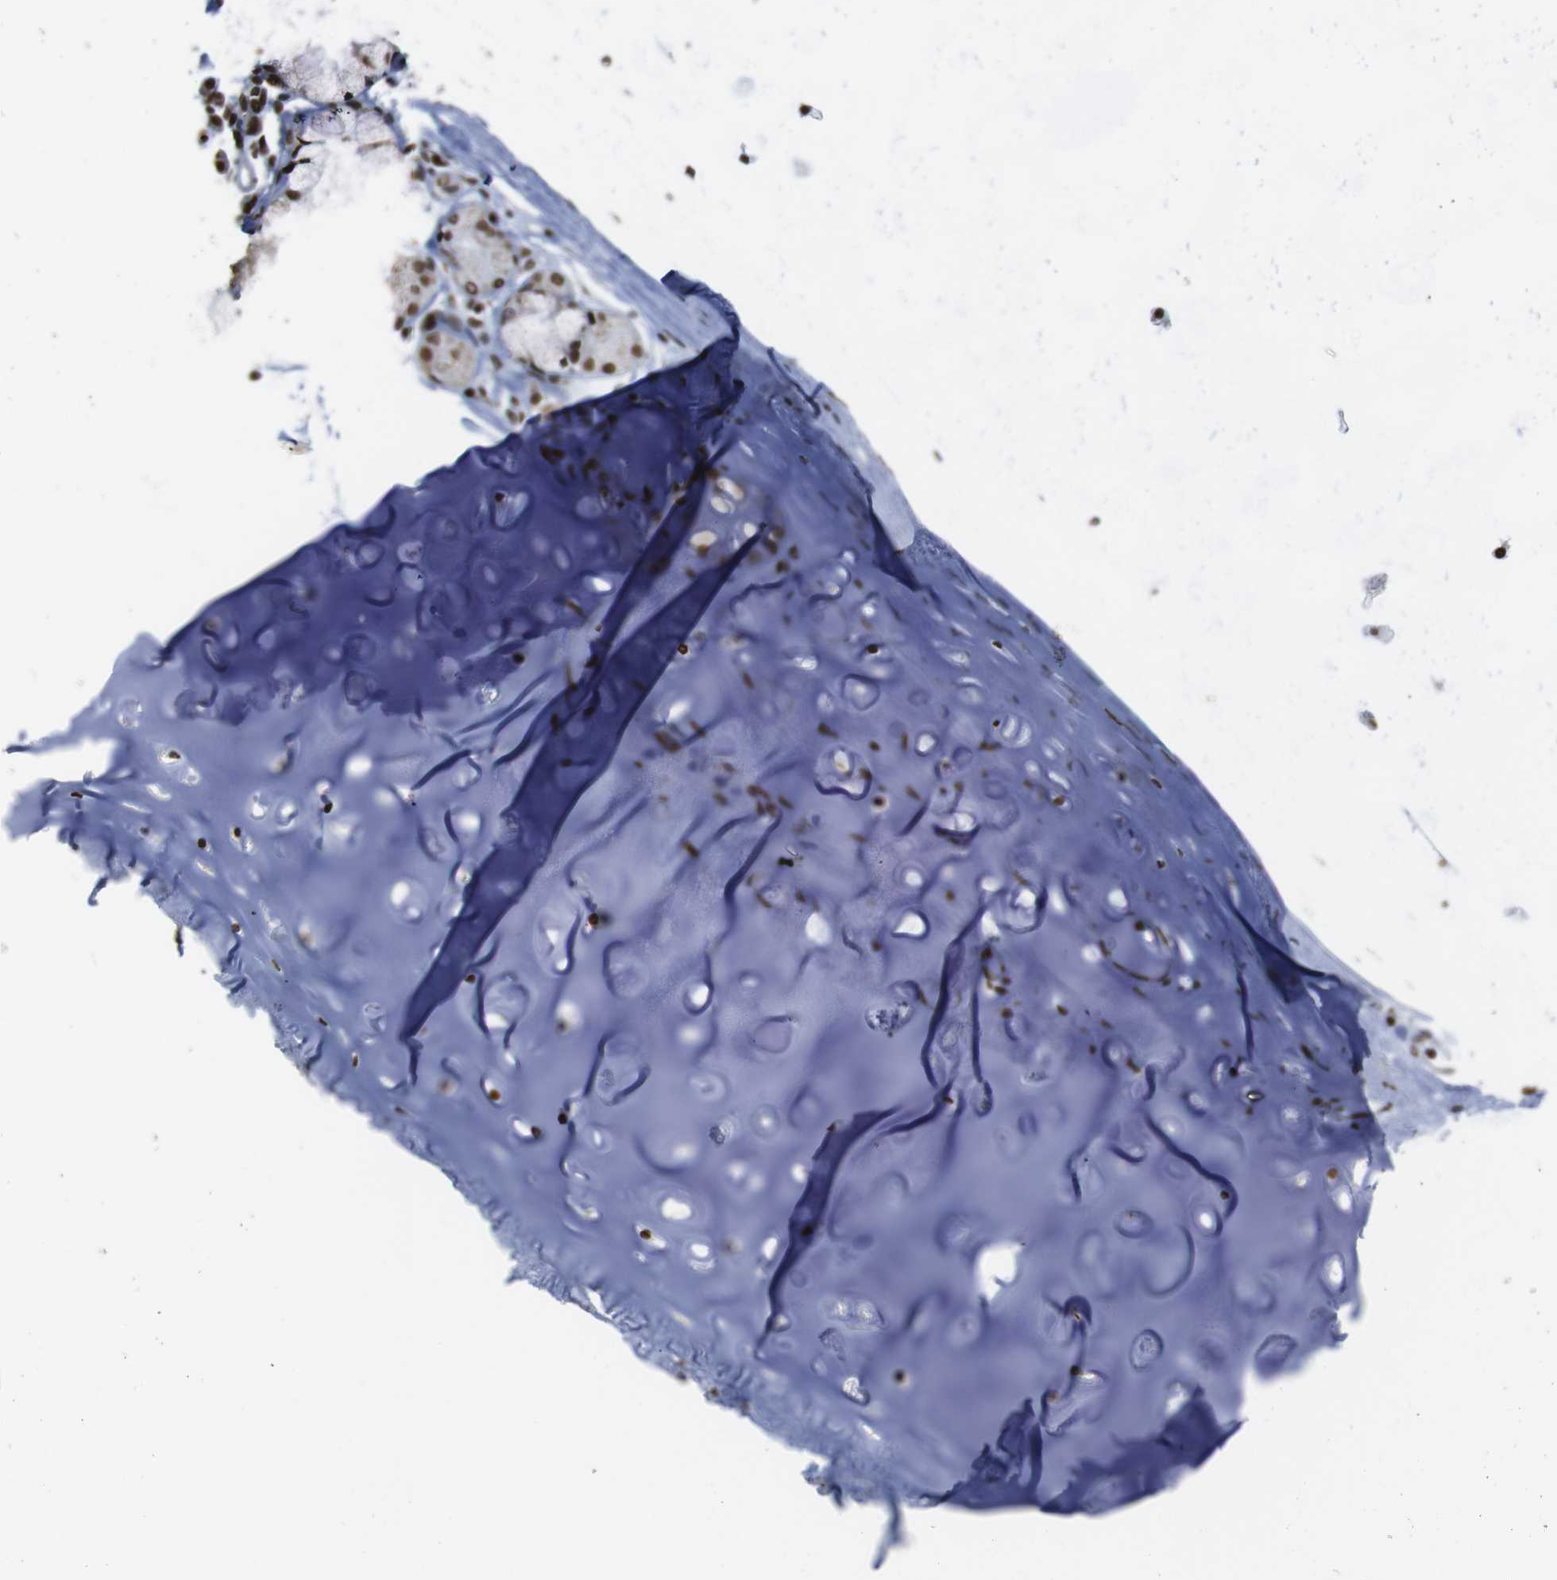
{"staining": {"intensity": "negative", "quantity": "none", "location": "none"}, "tissue": "adipose tissue", "cell_type": "Adipocytes", "image_type": "normal", "snomed": [{"axis": "morphology", "description": "Normal tissue, NOS"}, {"axis": "topography", "description": "Bronchus"}], "caption": "Immunohistochemistry (IHC) image of unremarkable adipose tissue: adipose tissue stained with DAB (3,3'-diaminobenzidine) reveals no significant protein expression in adipocytes.", "gene": "ROMO1", "patient": {"sex": "female", "age": 73}}